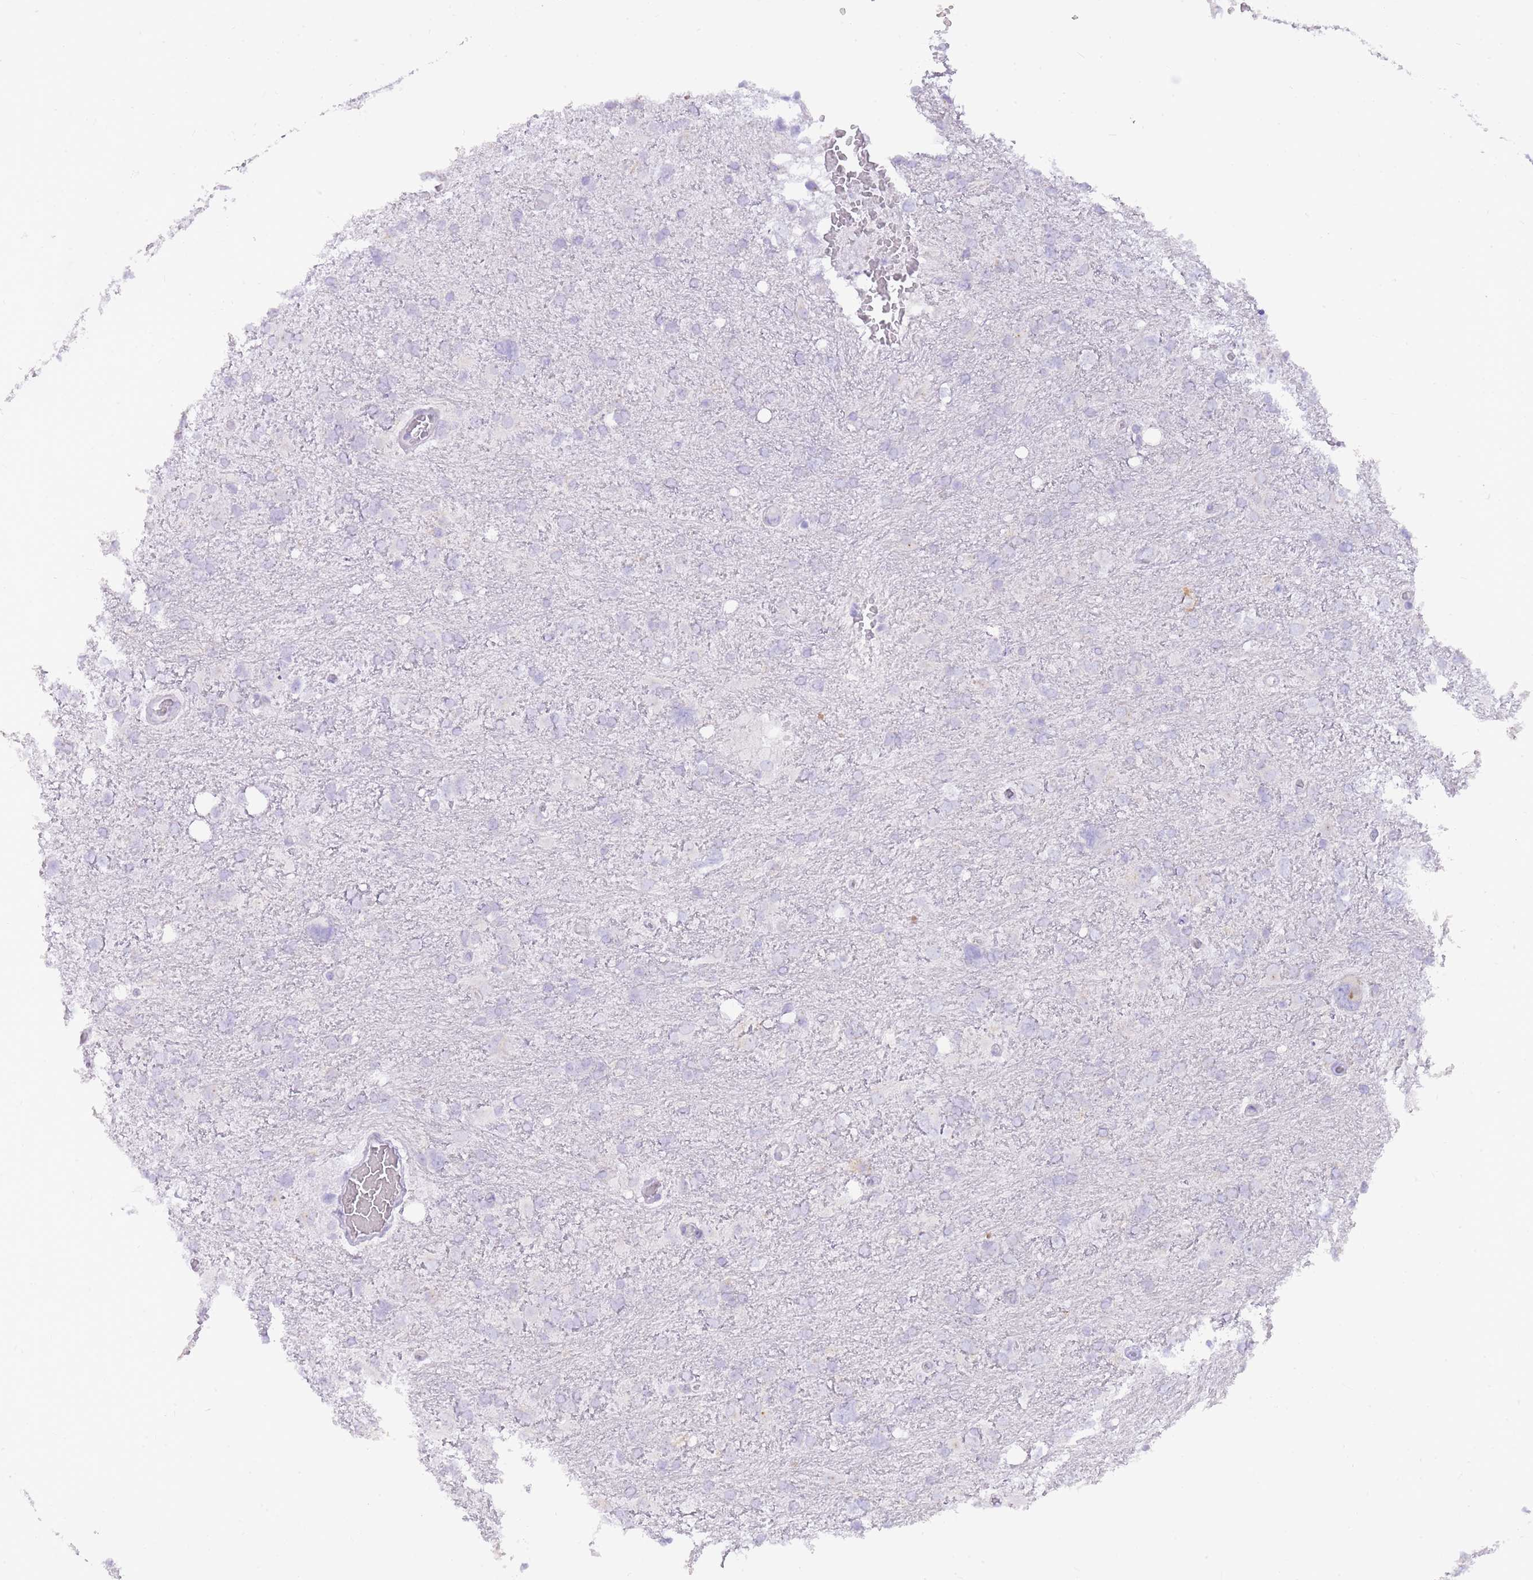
{"staining": {"intensity": "negative", "quantity": "none", "location": "none"}, "tissue": "glioma", "cell_type": "Tumor cells", "image_type": "cancer", "snomed": [{"axis": "morphology", "description": "Glioma, malignant, High grade"}, {"axis": "topography", "description": "Brain"}], "caption": "The image shows no staining of tumor cells in malignant glioma (high-grade).", "gene": "TOPAZ1", "patient": {"sex": "male", "age": 61}}